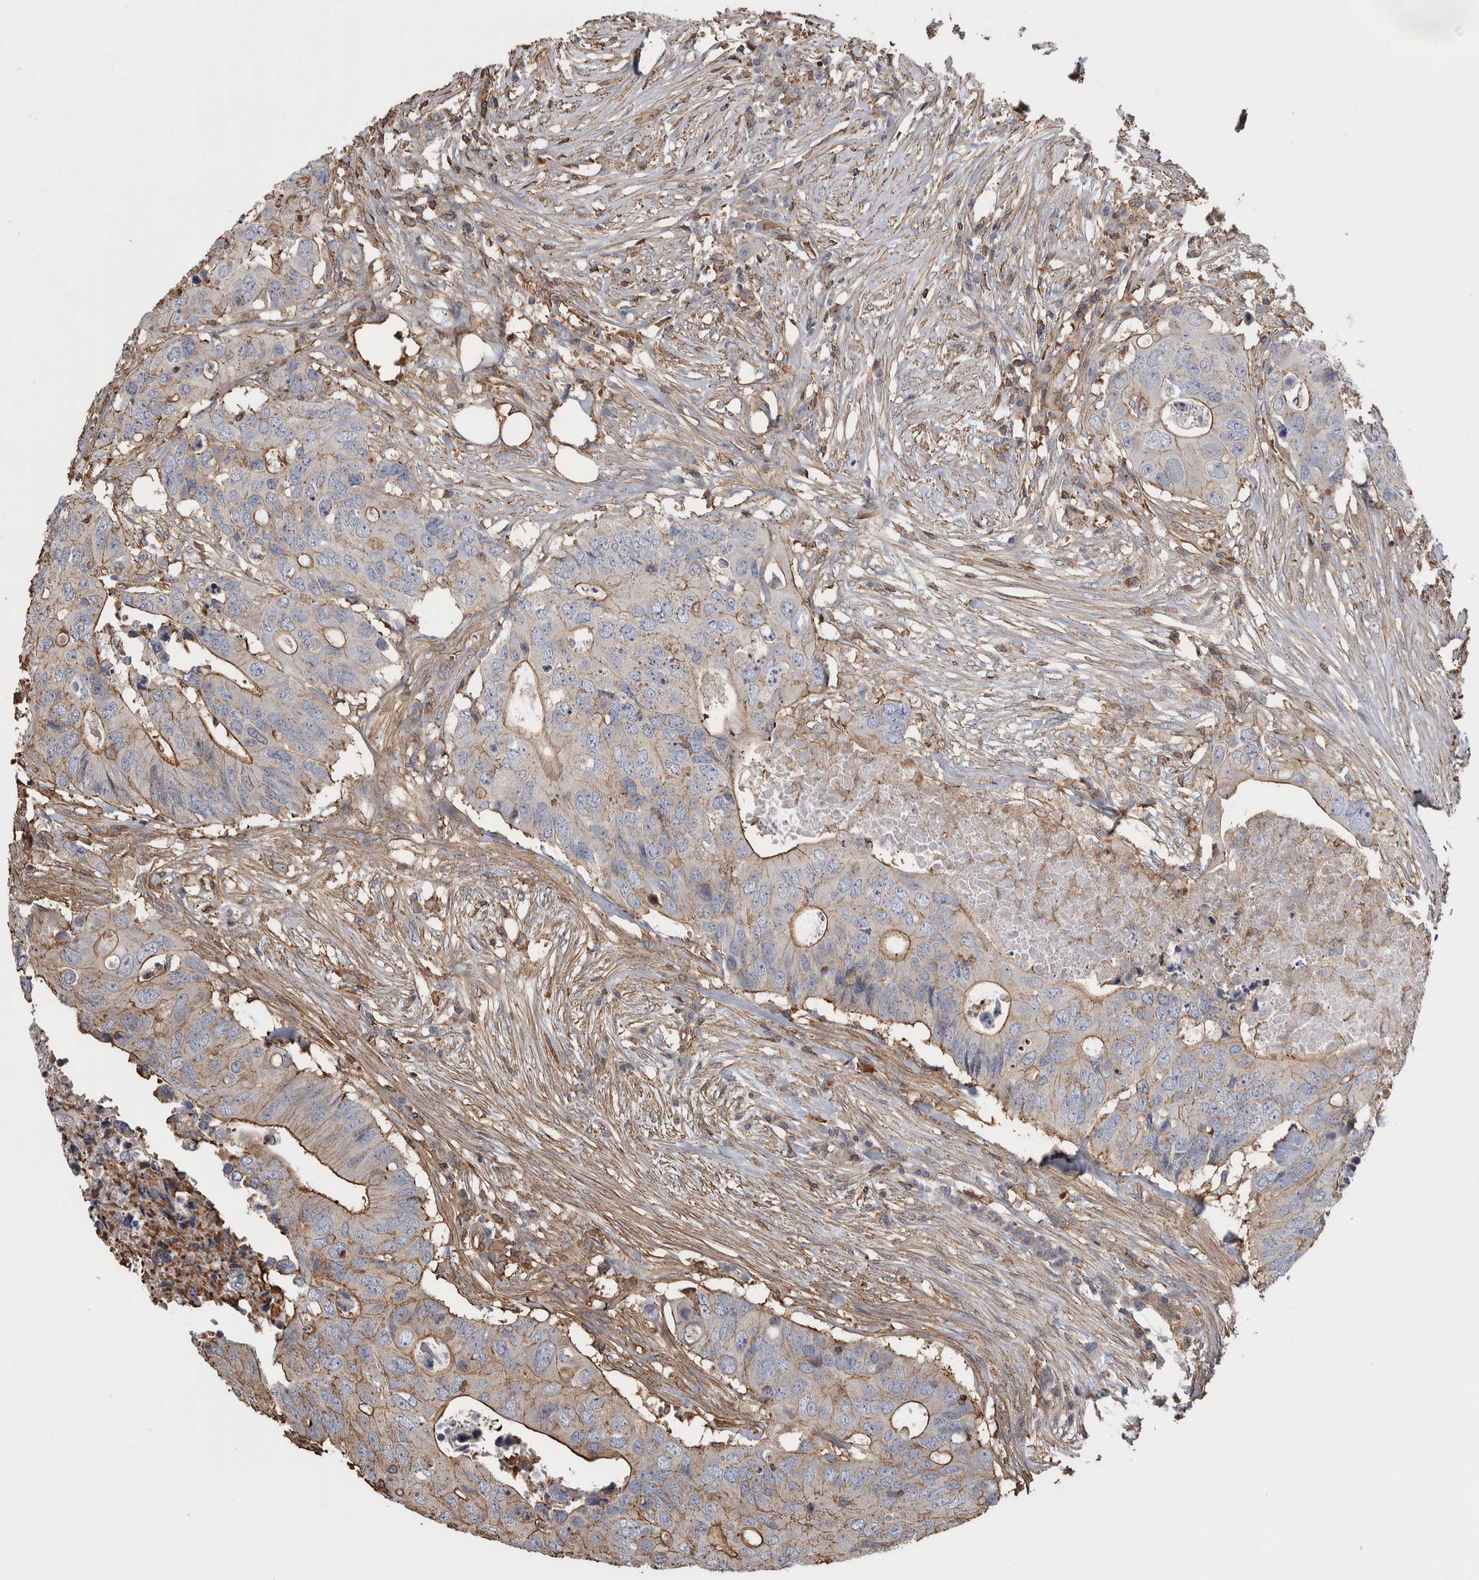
{"staining": {"intensity": "moderate", "quantity": "25%-75%", "location": "cytoplasmic/membranous"}, "tissue": "colorectal cancer", "cell_type": "Tumor cells", "image_type": "cancer", "snomed": [{"axis": "morphology", "description": "Adenocarcinoma, NOS"}, {"axis": "topography", "description": "Colon"}], "caption": "A medium amount of moderate cytoplasmic/membranous positivity is identified in approximately 25%-75% of tumor cells in colorectal cancer (adenocarcinoma) tissue.", "gene": "ENPP2", "patient": {"sex": "male", "age": 71}}